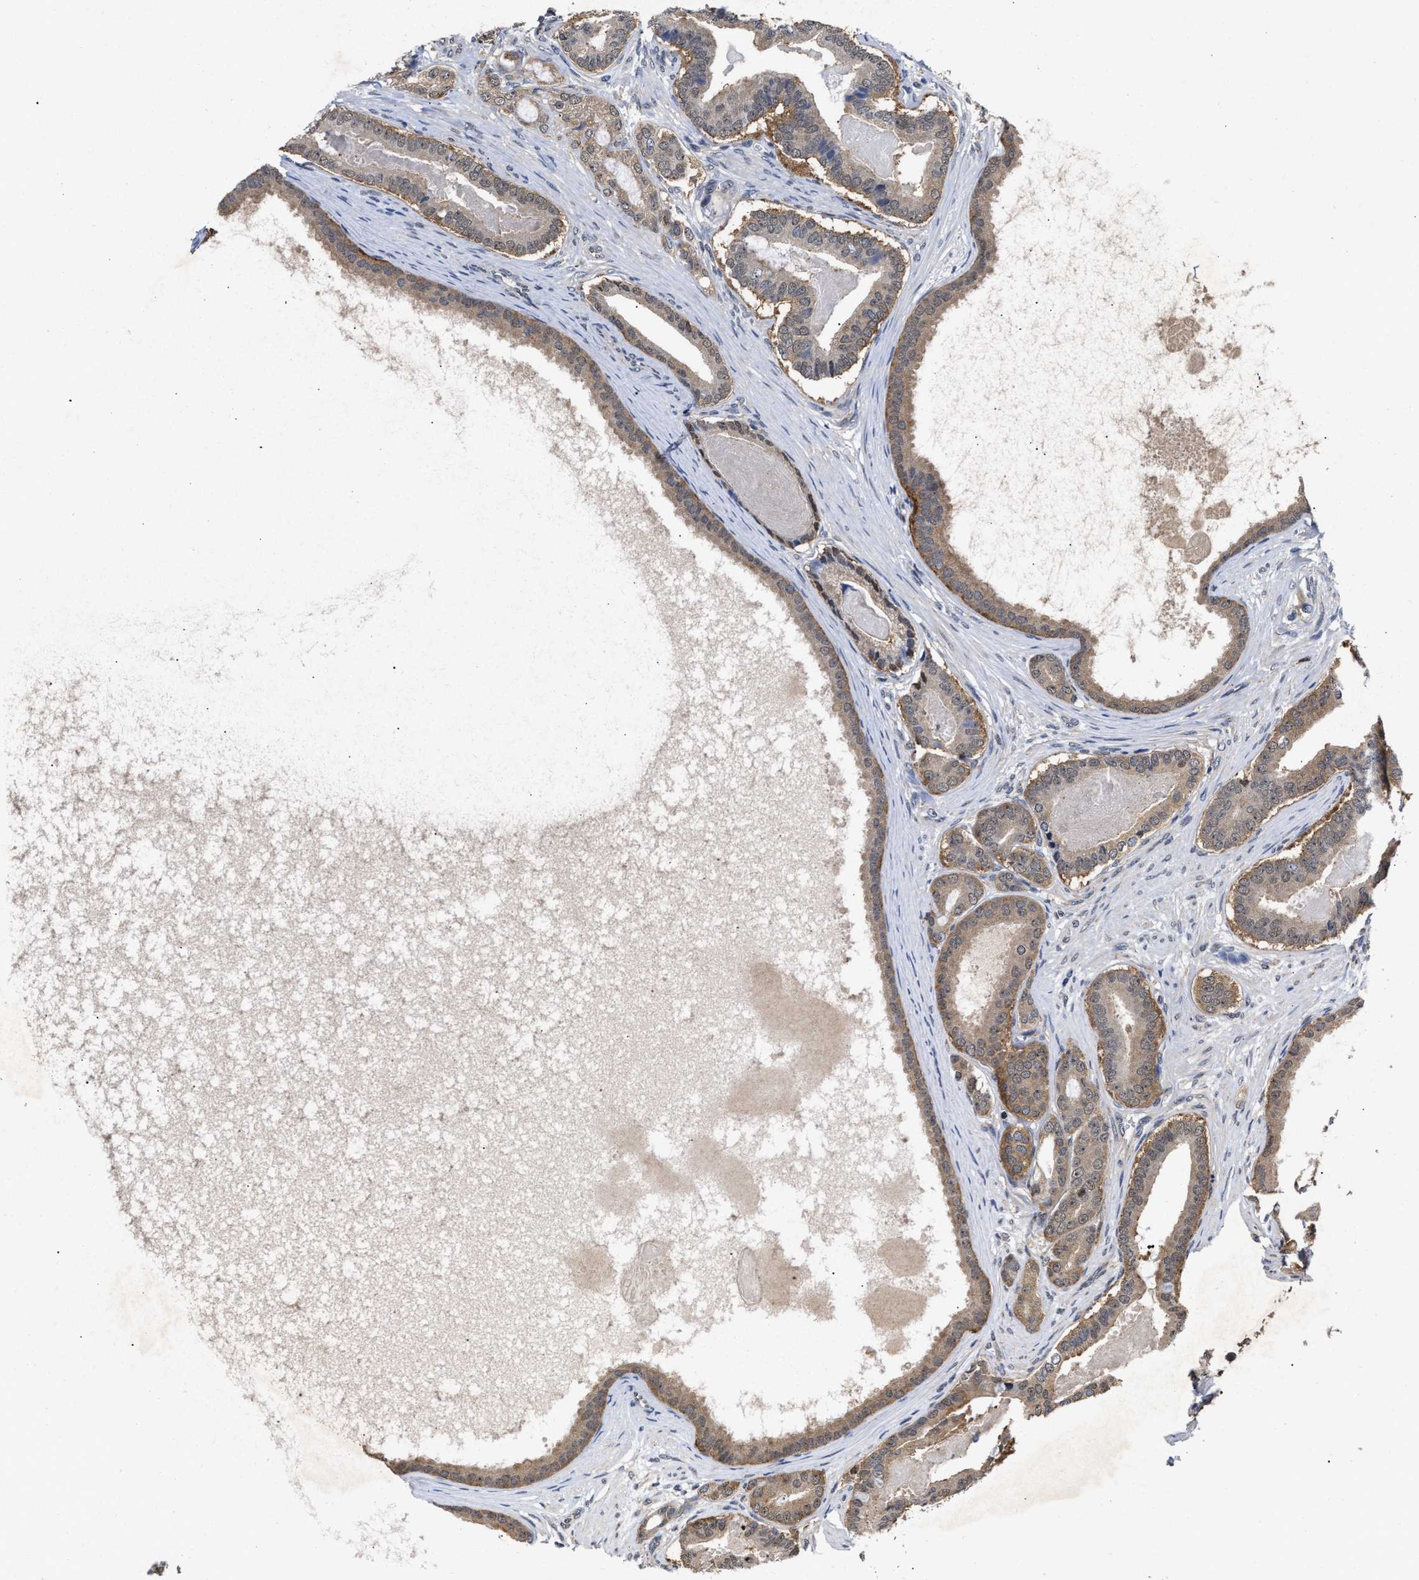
{"staining": {"intensity": "weak", "quantity": "25%-75%", "location": "cytoplasmic/membranous"}, "tissue": "prostate cancer", "cell_type": "Tumor cells", "image_type": "cancer", "snomed": [{"axis": "morphology", "description": "Adenocarcinoma, High grade"}, {"axis": "topography", "description": "Prostate"}], "caption": "DAB immunohistochemical staining of human prostate cancer (high-grade adenocarcinoma) shows weak cytoplasmic/membranous protein expression in approximately 25%-75% of tumor cells.", "gene": "CLIP2", "patient": {"sex": "male", "age": 60}}